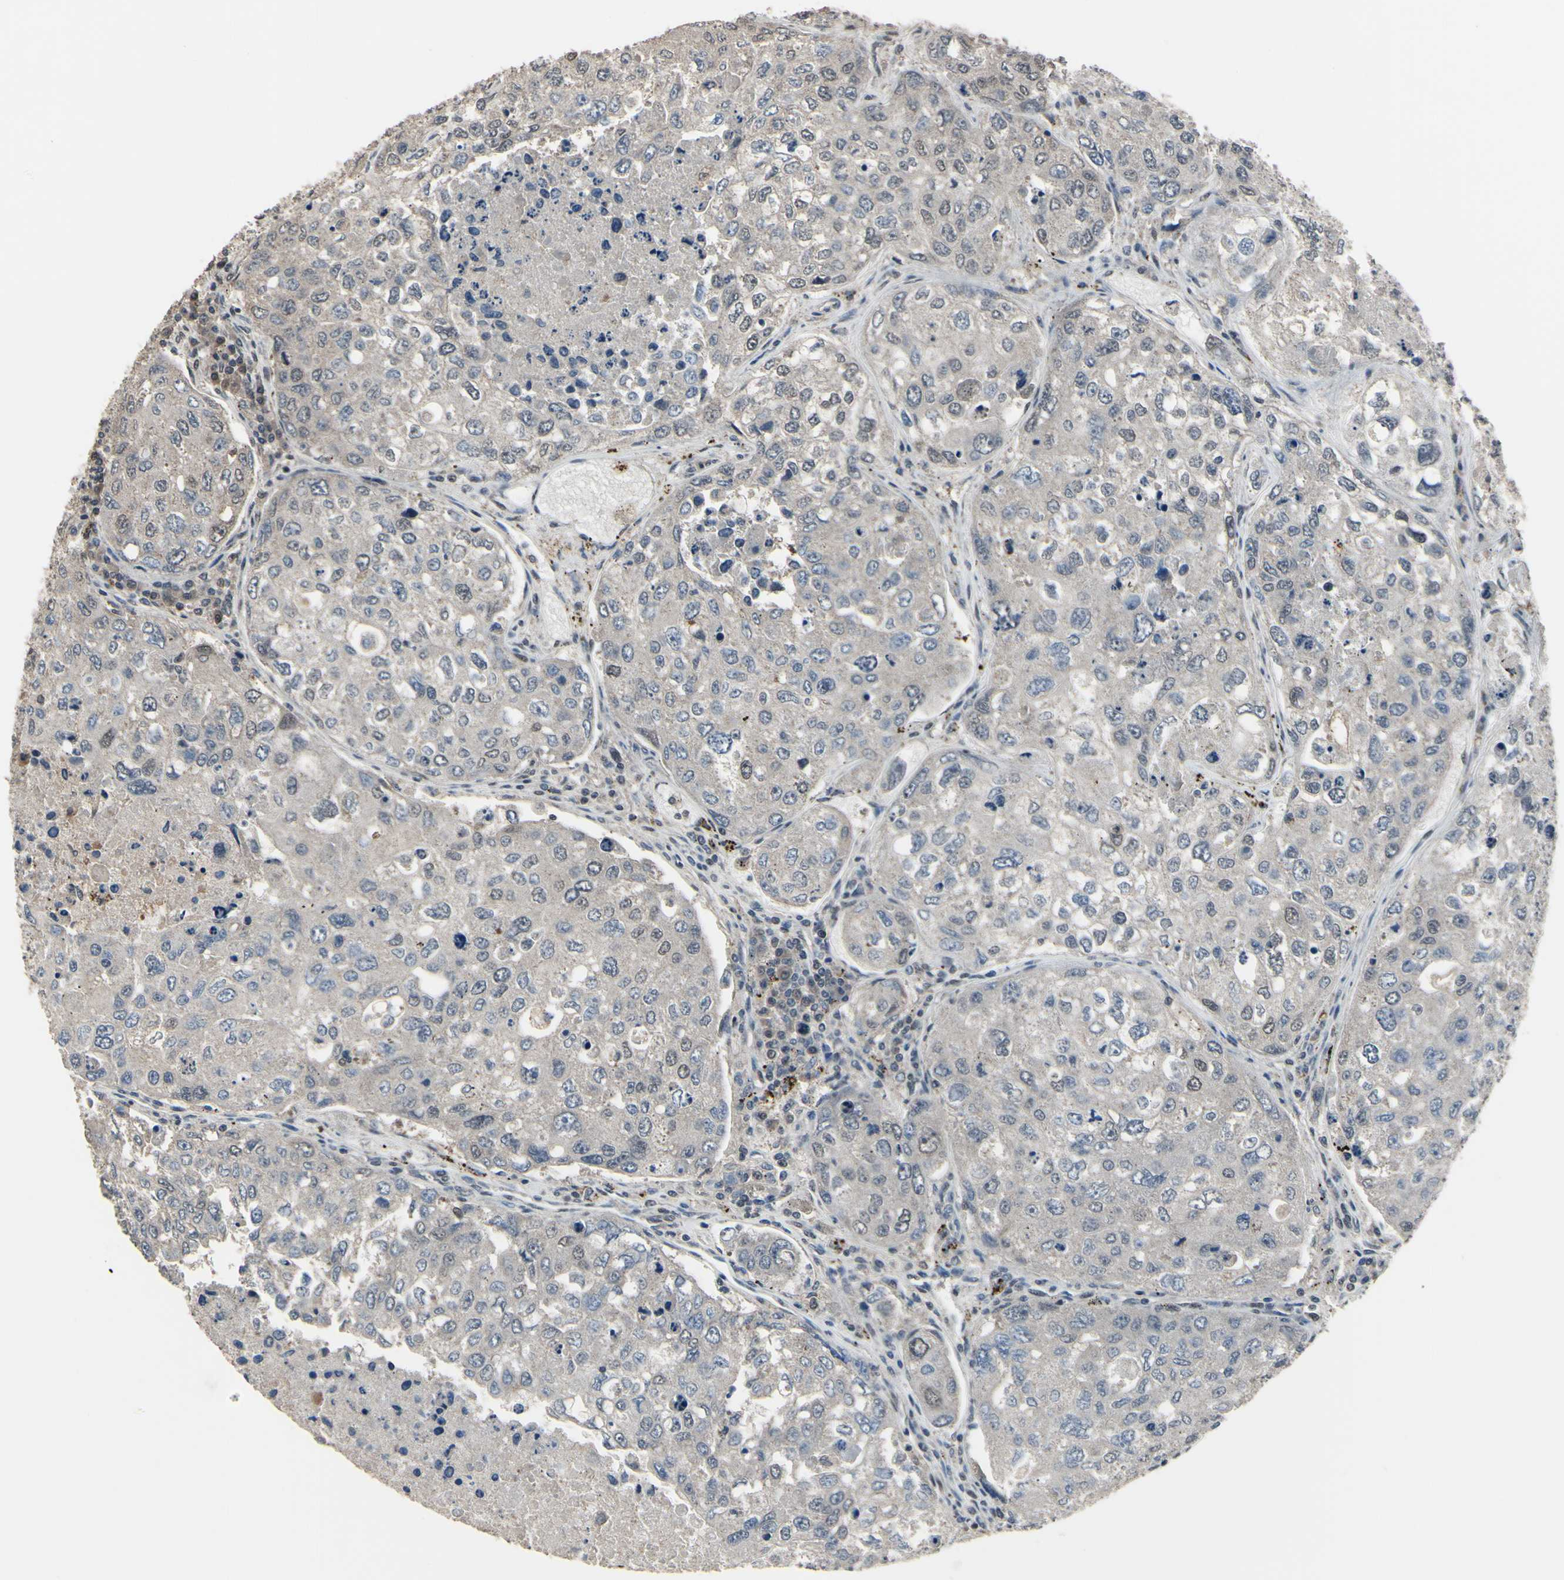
{"staining": {"intensity": "negative", "quantity": "none", "location": "none"}, "tissue": "urothelial cancer", "cell_type": "Tumor cells", "image_type": "cancer", "snomed": [{"axis": "morphology", "description": "Urothelial carcinoma, High grade"}, {"axis": "topography", "description": "Lymph node"}, {"axis": "topography", "description": "Urinary bladder"}], "caption": "Immunohistochemistry of urothelial carcinoma (high-grade) displays no positivity in tumor cells.", "gene": "ZNF174", "patient": {"sex": "male", "age": 51}}